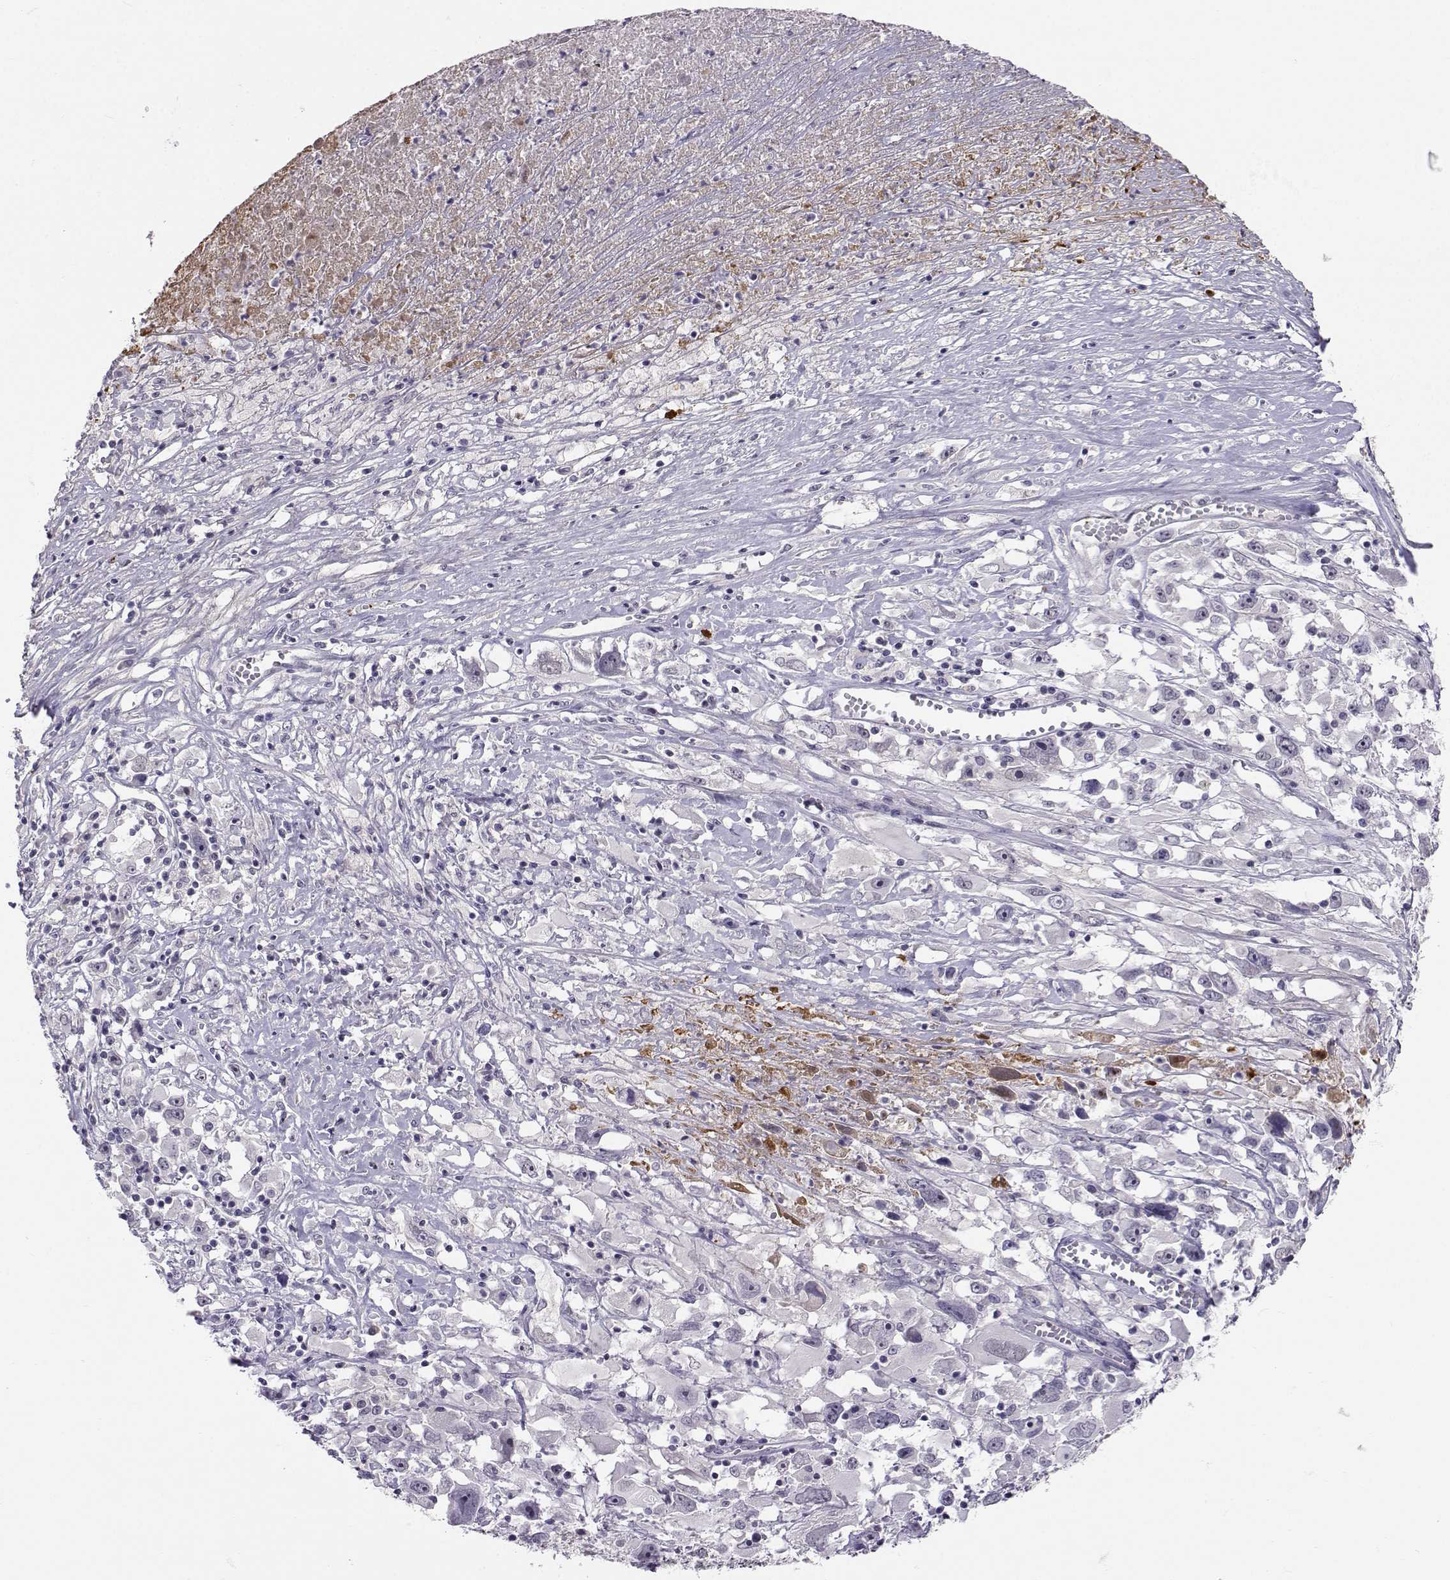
{"staining": {"intensity": "negative", "quantity": "none", "location": "none"}, "tissue": "melanoma", "cell_type": "Tumor cells", "image_type": "cancer", "snomed": [{"axis": "morphology", "description": "Malignant melanoma, Metastatic site"}, {"axis": "topography", "description": "Soft tissue"}], "caption": "Immunohistochemistry (IHC) image of neoplastic tissue: malignant melanoma (metastatic site) stained with DAB reveals no significant protein staining in tumor cells. (DAB (3,3'-diaminobenzidine) IHC, high magnification).", "gene": "SLC6A3", "patient": {"sex": "male", "age": 50}}